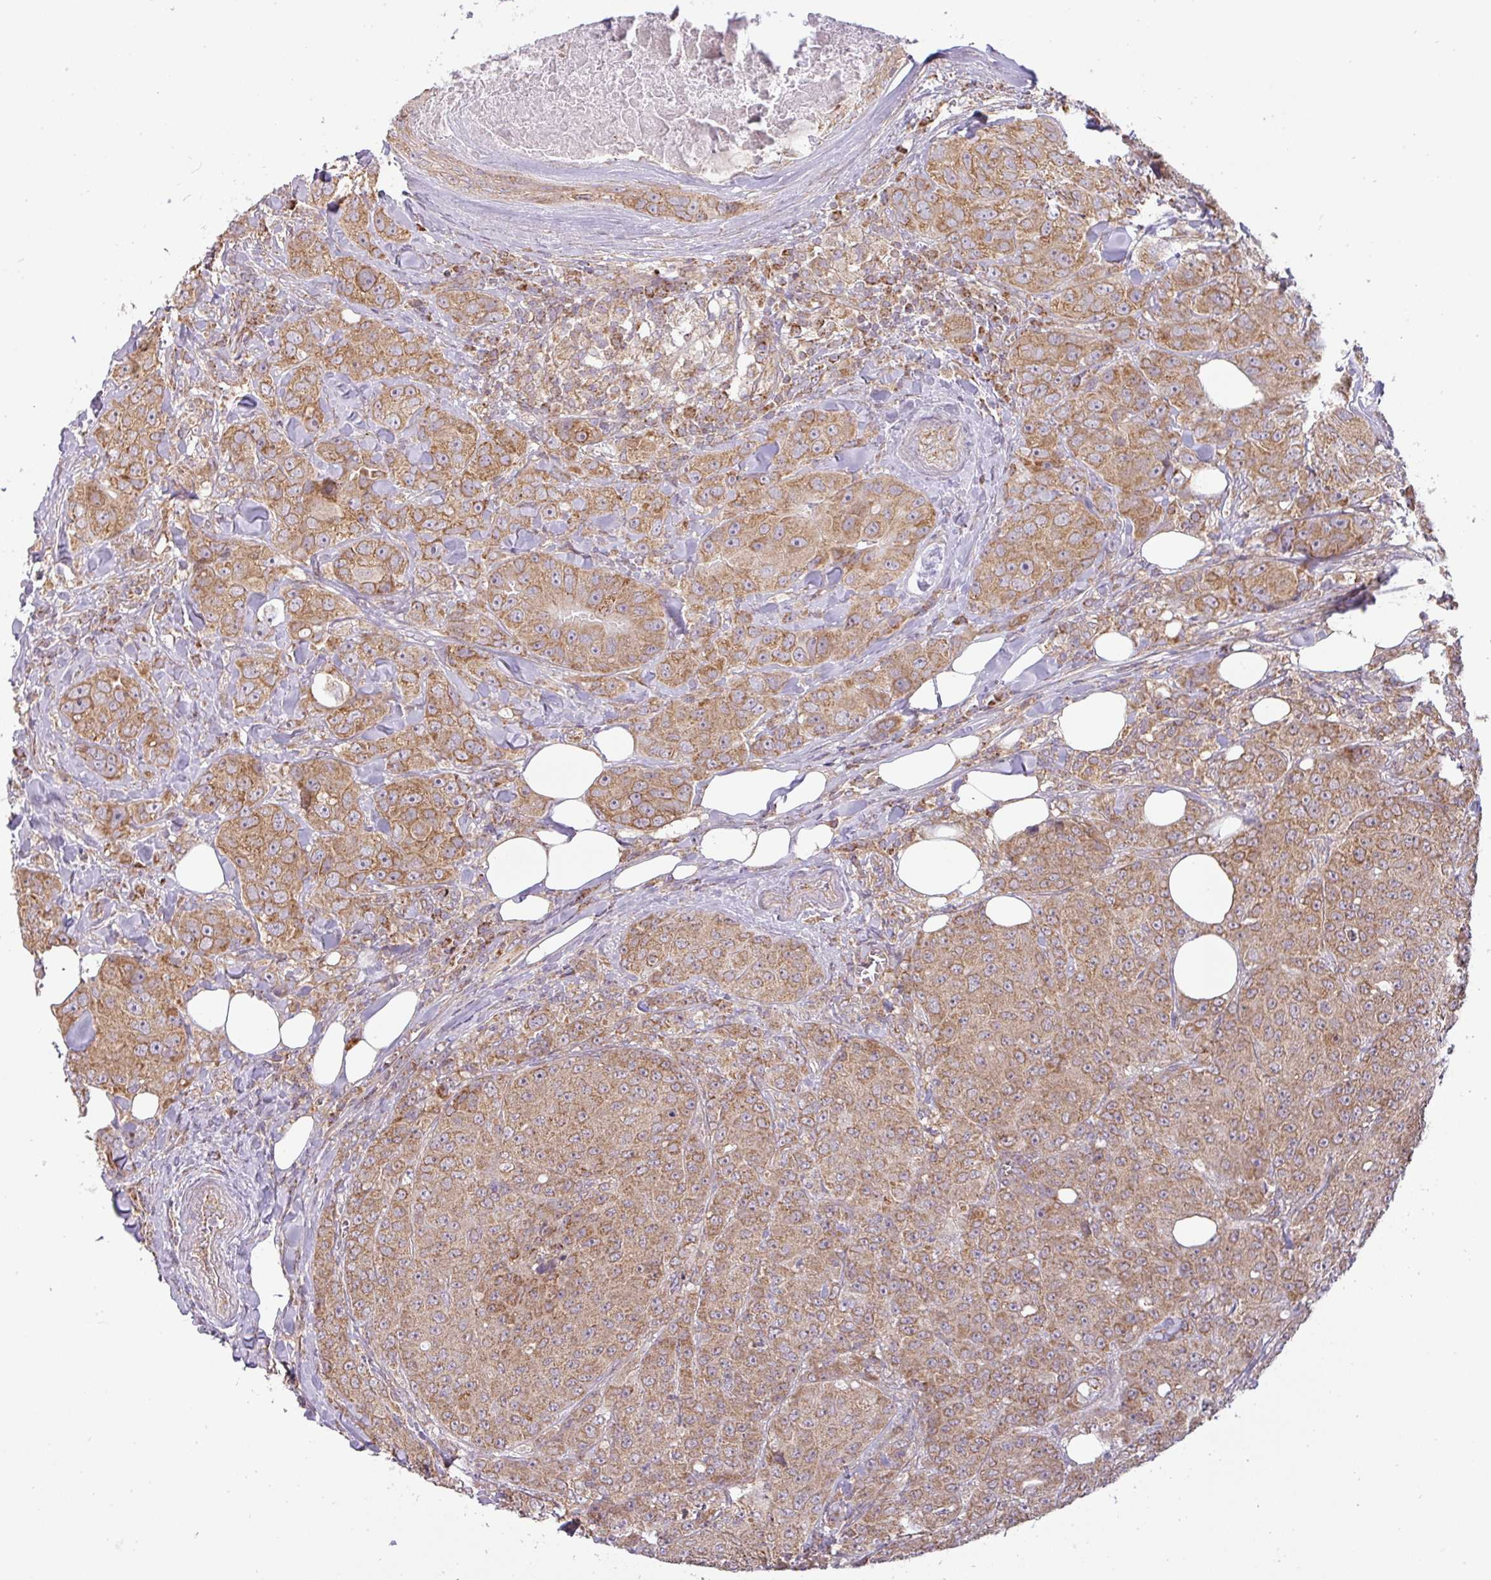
{"staining": {"intensity": "moderate", "quantity": ">75%", "location": "cytoplasmic/membranous"}, "tissue": "breast cancer", "cell_type": "Tumor cells", "image_type": "cancer", "snomed": [{"axis": "morphology", "description": "Duct carcinoma"}, {"axis": "topography", "description": "Breast"}], "caption": "Brown immunohistochemical staining in human intraductal carcinoma (breast) exhibits moderate cytoplasmic/membranous positivity in about >75% of tumor cells.", "gene": "ZNF211", "patient": {"sex": "female", "age": 43}}